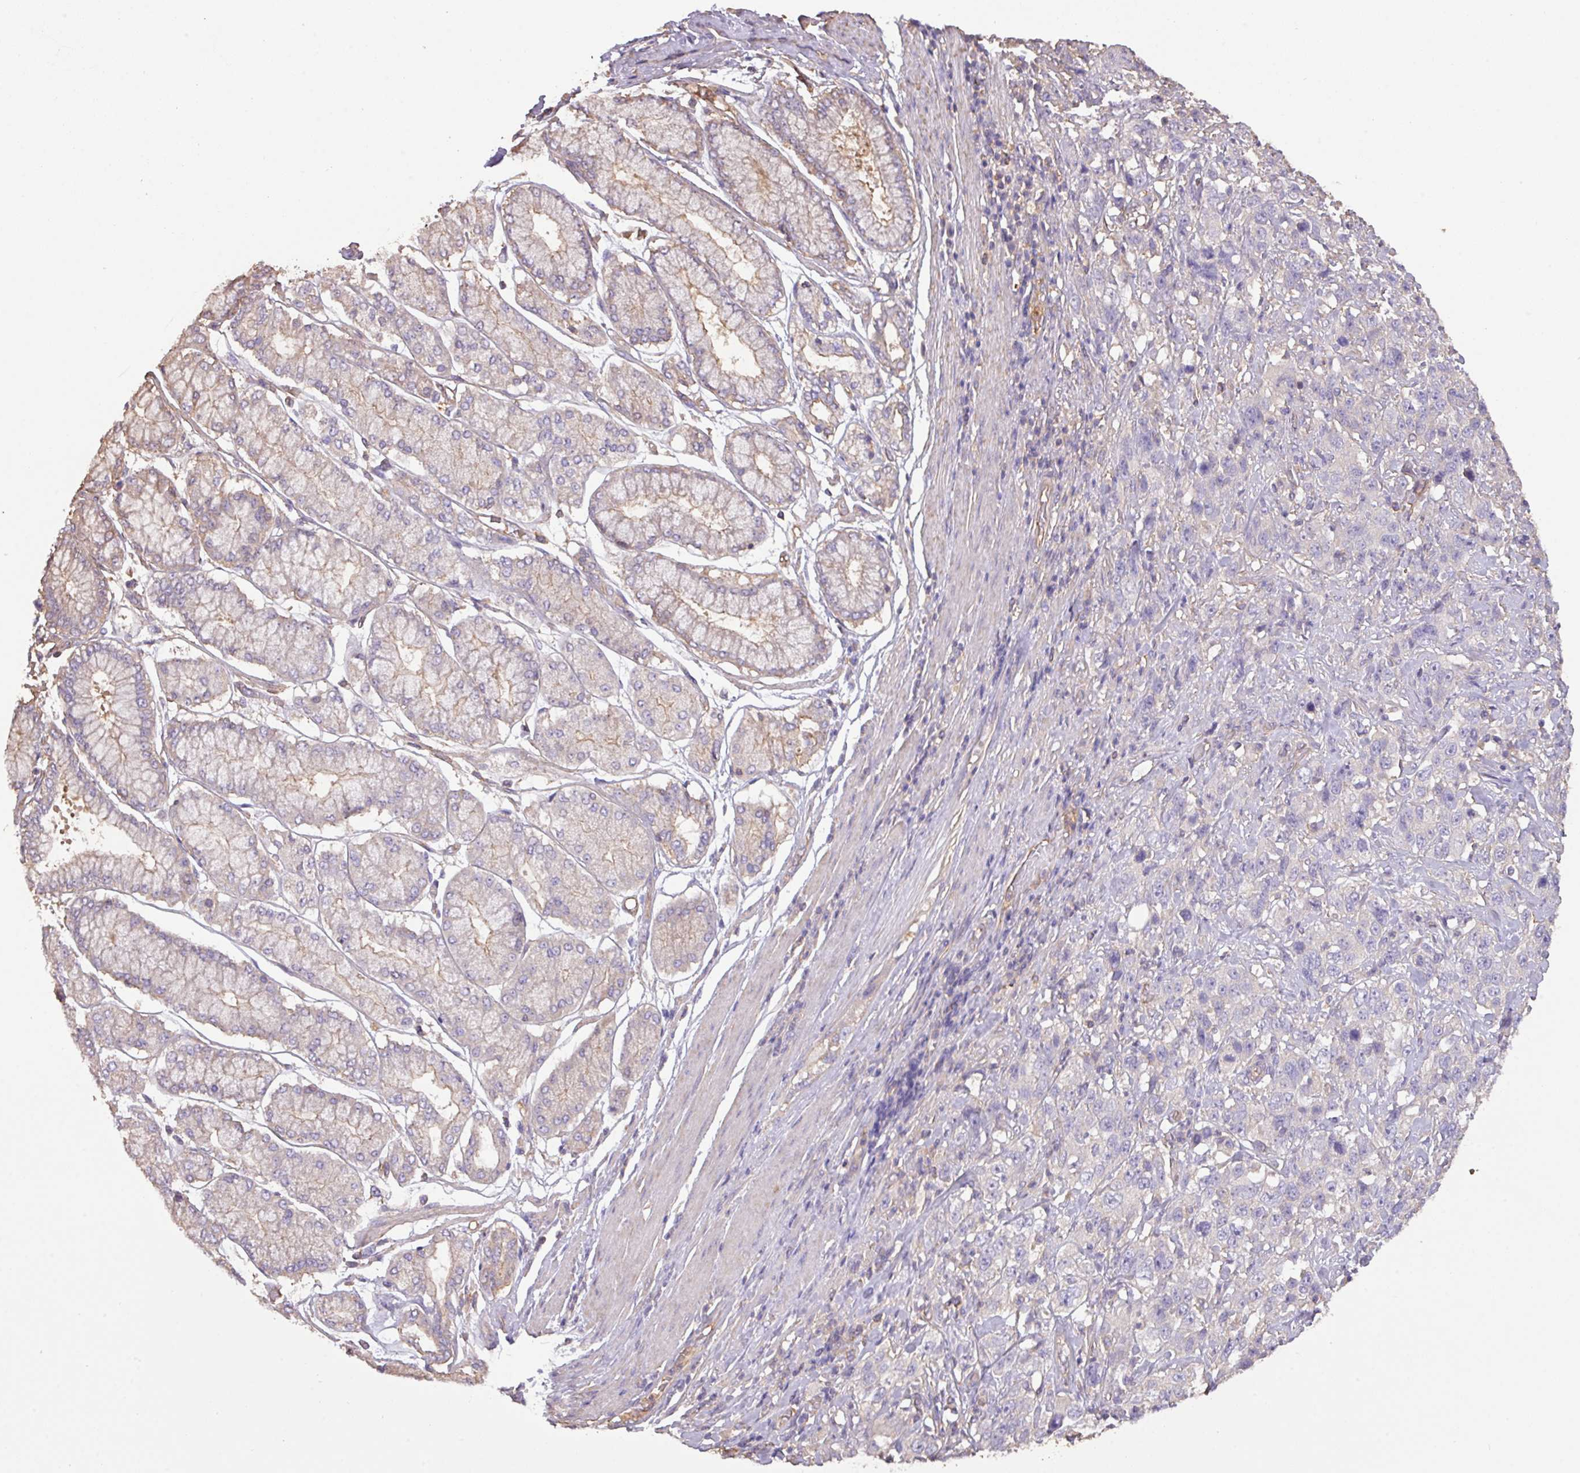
{"staining": {"intensity": "negative", "quantity": "none", "location": "none"}, "tissue": "stomach cancer", "cell_type": "Tumor cells", "image_type": "cancer", "snomed": [{"axis": "morphology", "description": "Normal tissue, NOS"}, {"axis": "morphology", "description": "Adenocarcinoma, NOS"}, {"axis": "topography", "description": "Lymph node"}, {"axis": "topography", "description": "Stomach"}], "caption": "This is an immunohistochemistry image of stomach adenocarcinoma. There is no positivity in tumor cells.", "gene": "CALML4", "patient": {"sex": "male", "age": 48}}